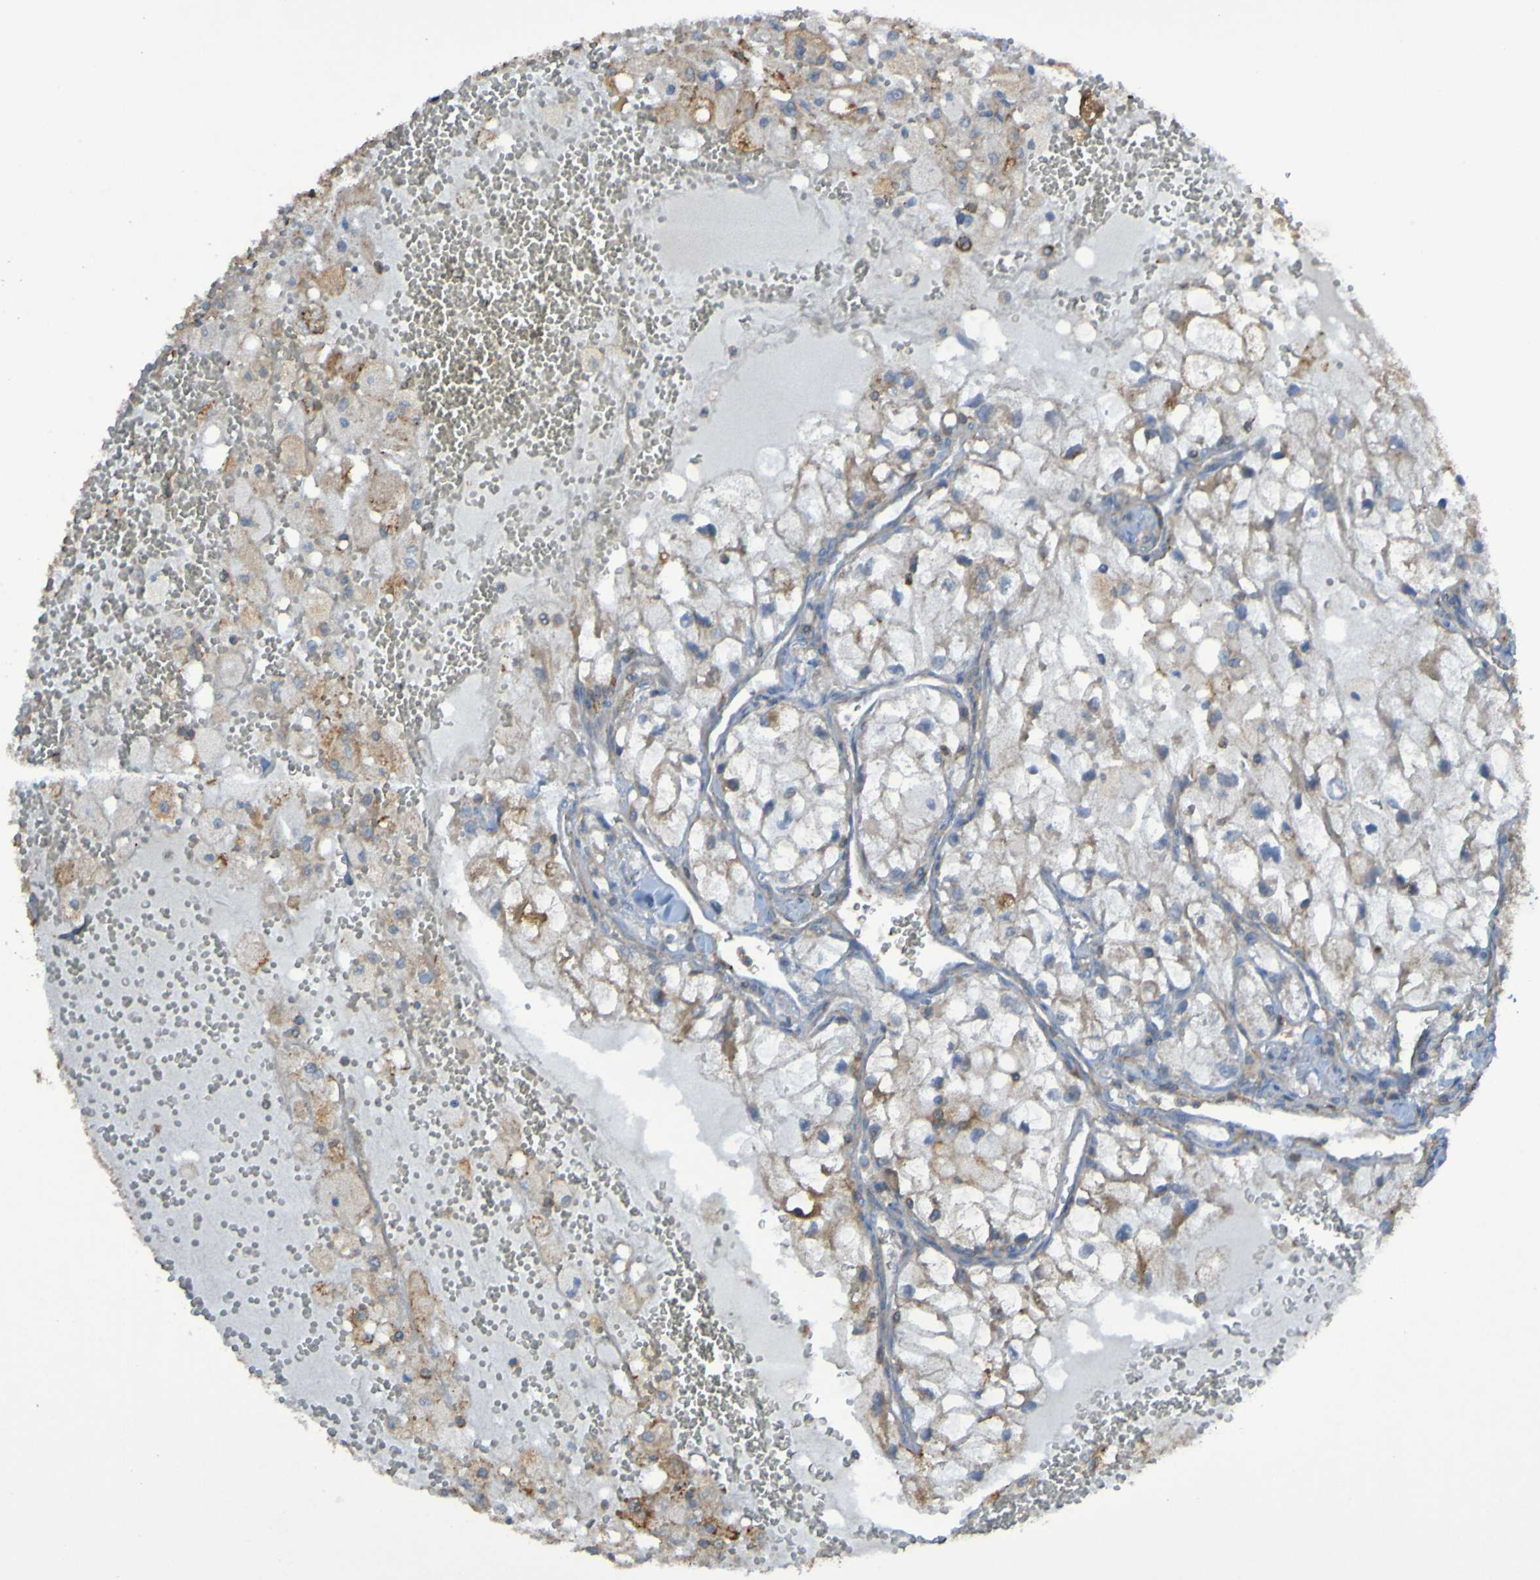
{"staining": {"intensity": "negative", "quantity": "none", "location": "none"}, "tissue": "renal cancer", "cell_type": "Tumor cells", "image_type": "cancer", "snomed": [{"axis": "morphology", "description": "Adenocarcinoma, NOS"}, {"axis": "topography", "description": "Kidney"}], "caption": "High magnification brightfield microscopy of renal adenocarcinoma stained with DAB (3,3'-diaminobenzidine) (brown) and counterstained with hematoxylin (blue): tumor cells show no significant expression. Nuclei are stained in blue.", "gene": "PDGFB", "patient": {"sex": "female", "age": 70}}